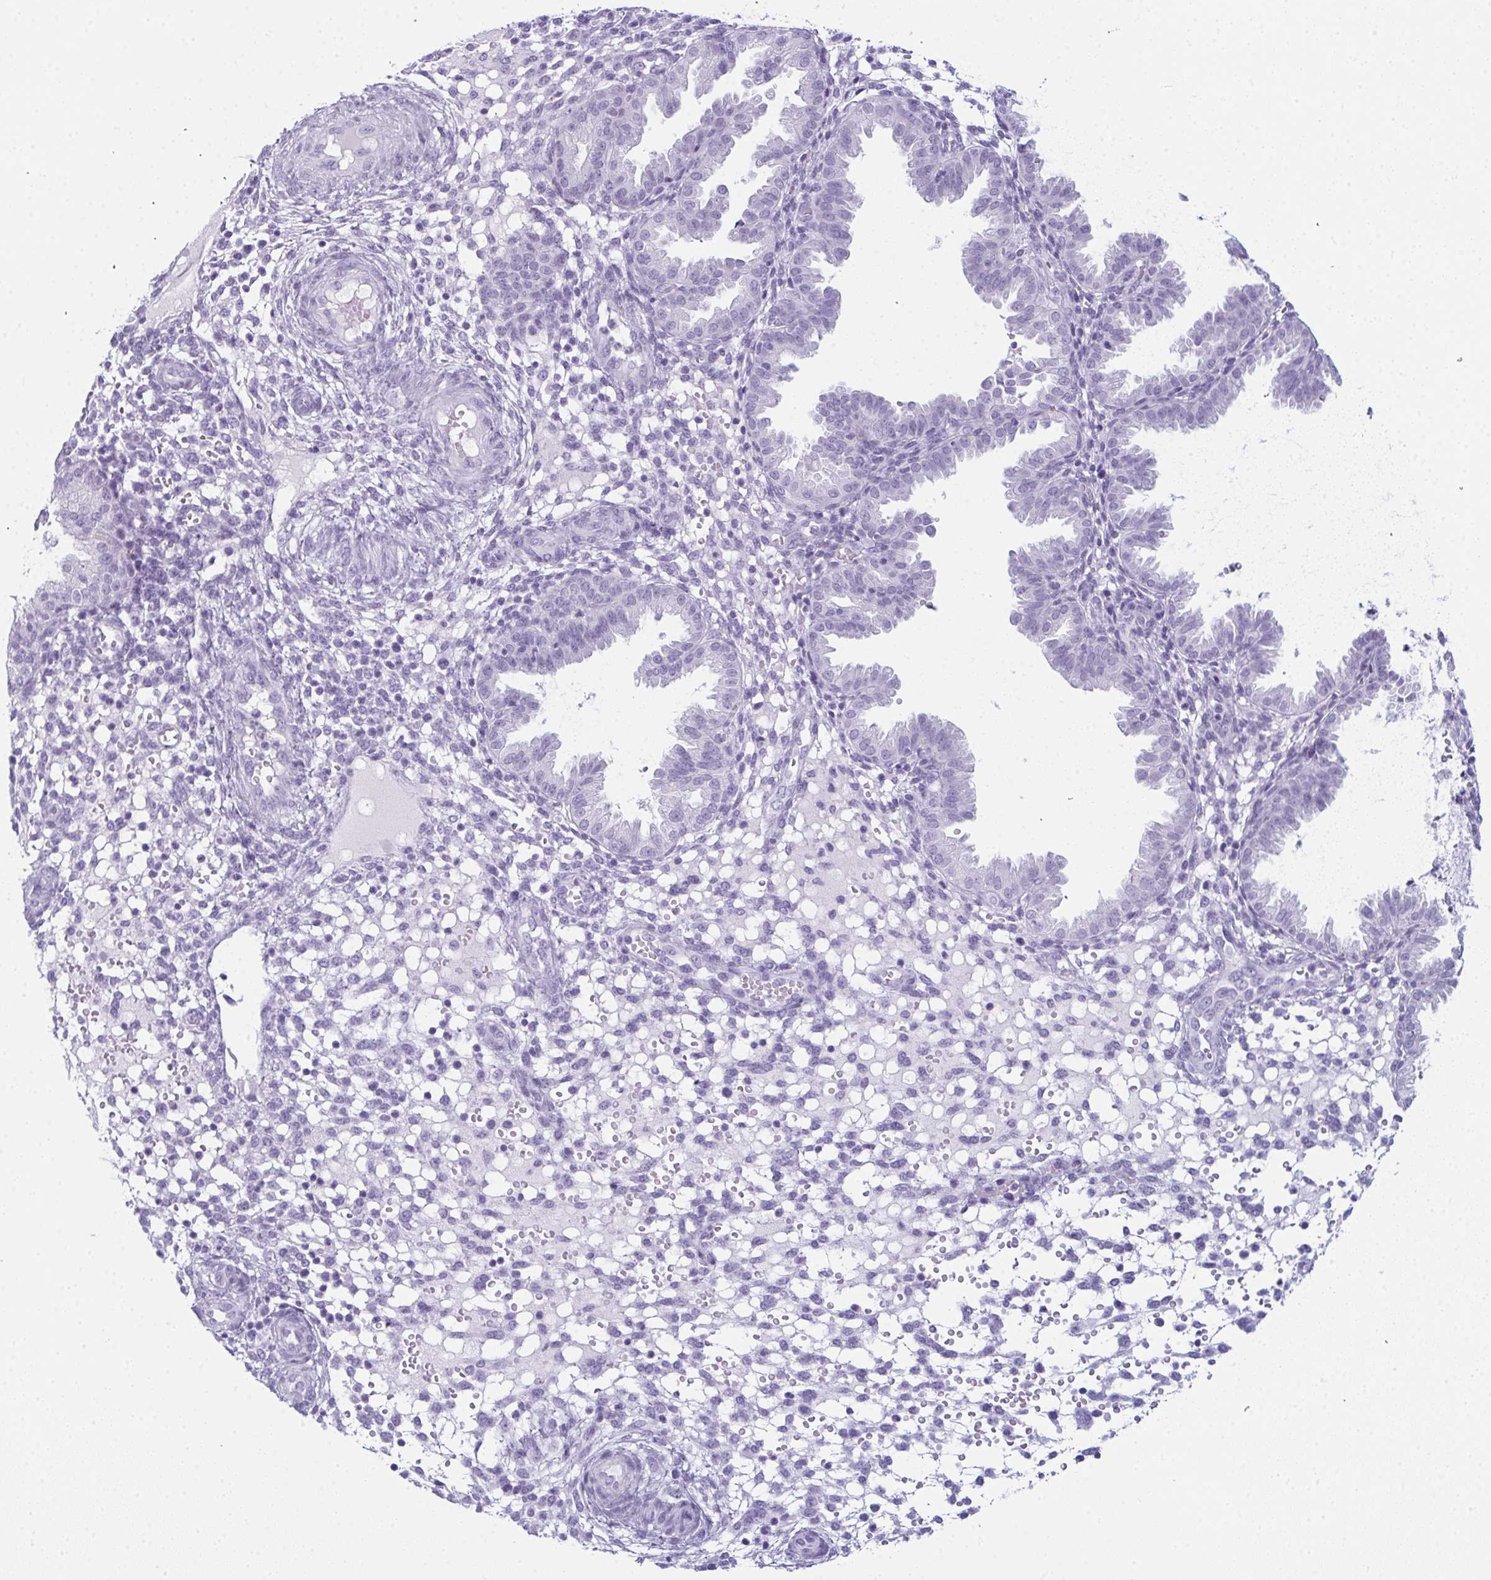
{"staining": {"intensity": "negative", "quantity": "none", "location": "none"}, "tissue": "endometrium", "cell_type": "Cells in endometrial stroma", "image_type": "normal", "snomed": [{"axis": "morphology", "description": "Normal tissue, NOS"}, {"axis": "topography", "description": "Endometrium"}], "caption": "The photomicrograph demonstrates no significant staining in cells in endometrial stroma of endometrium. Nuclei are stained in blue.", "gene": "ENKUR", "patient": {"sex": "female", "age": 33}}